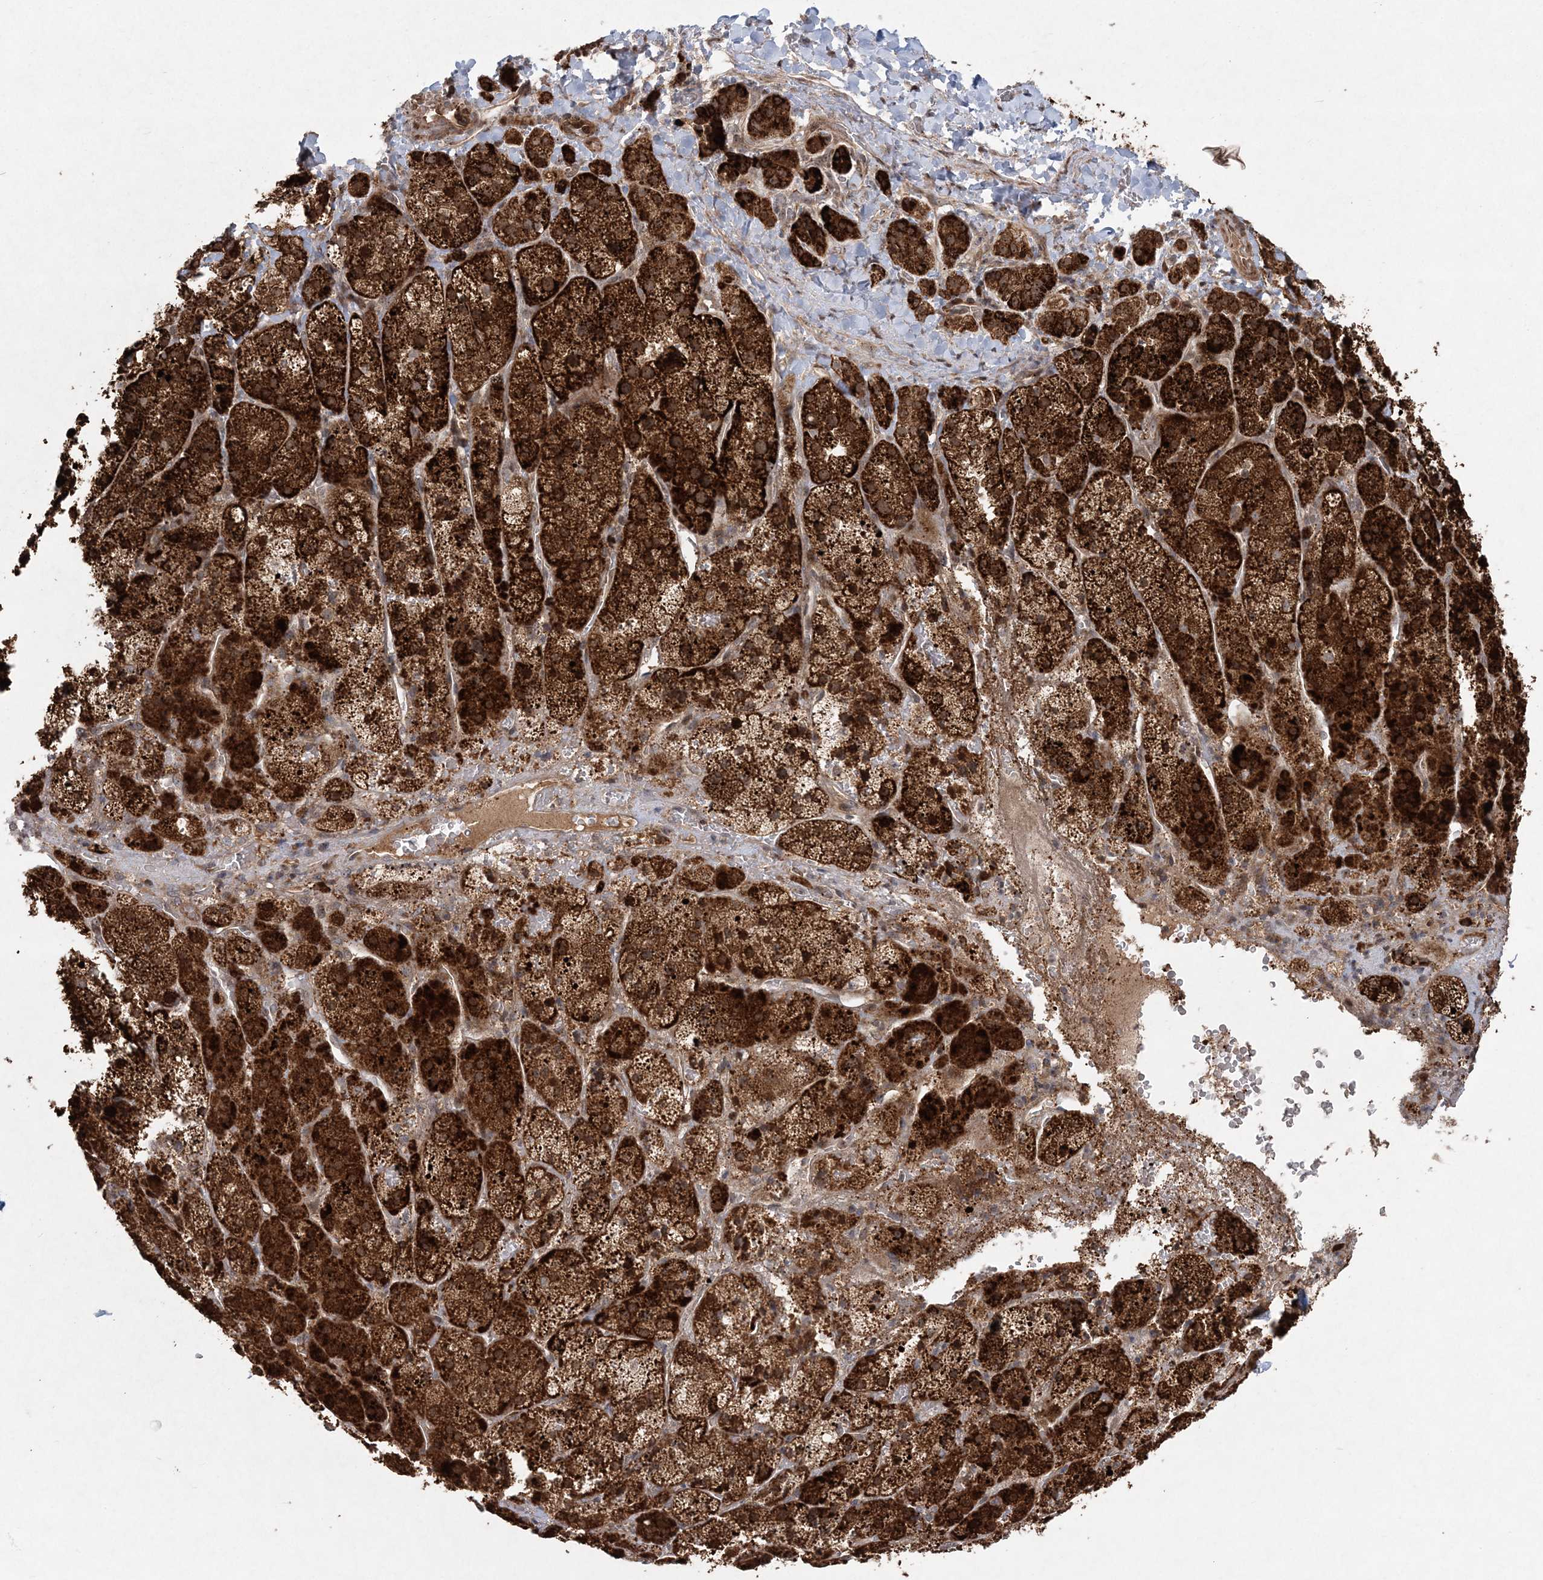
{"staining": {"intensity": "strong", "quantity": ">75%", "location": "cytoplasmic/membranous"}, "tissue": "adrenal gland", "cell_type": "Glandular cells", "image_type": "normal", "snomed": [{"axis": "morphology", "description": "Normal tissue, NOS"}, {"axis": "topography", "description": "Adrenal gland"}], "caption": "Protein staining displays strong cytoplasmic/membranous expression in about >75% of glandular cells in normal adrenal gland. The staining was performed using DAB (3,3'-diaminobenzidine) to visualize the protein expression in brown, while the nuclei were stained in blue with hematoxylin (Magnification: 20x).", "gene": "SERINC1", "patient": {"sex": "female", "age": 44}}